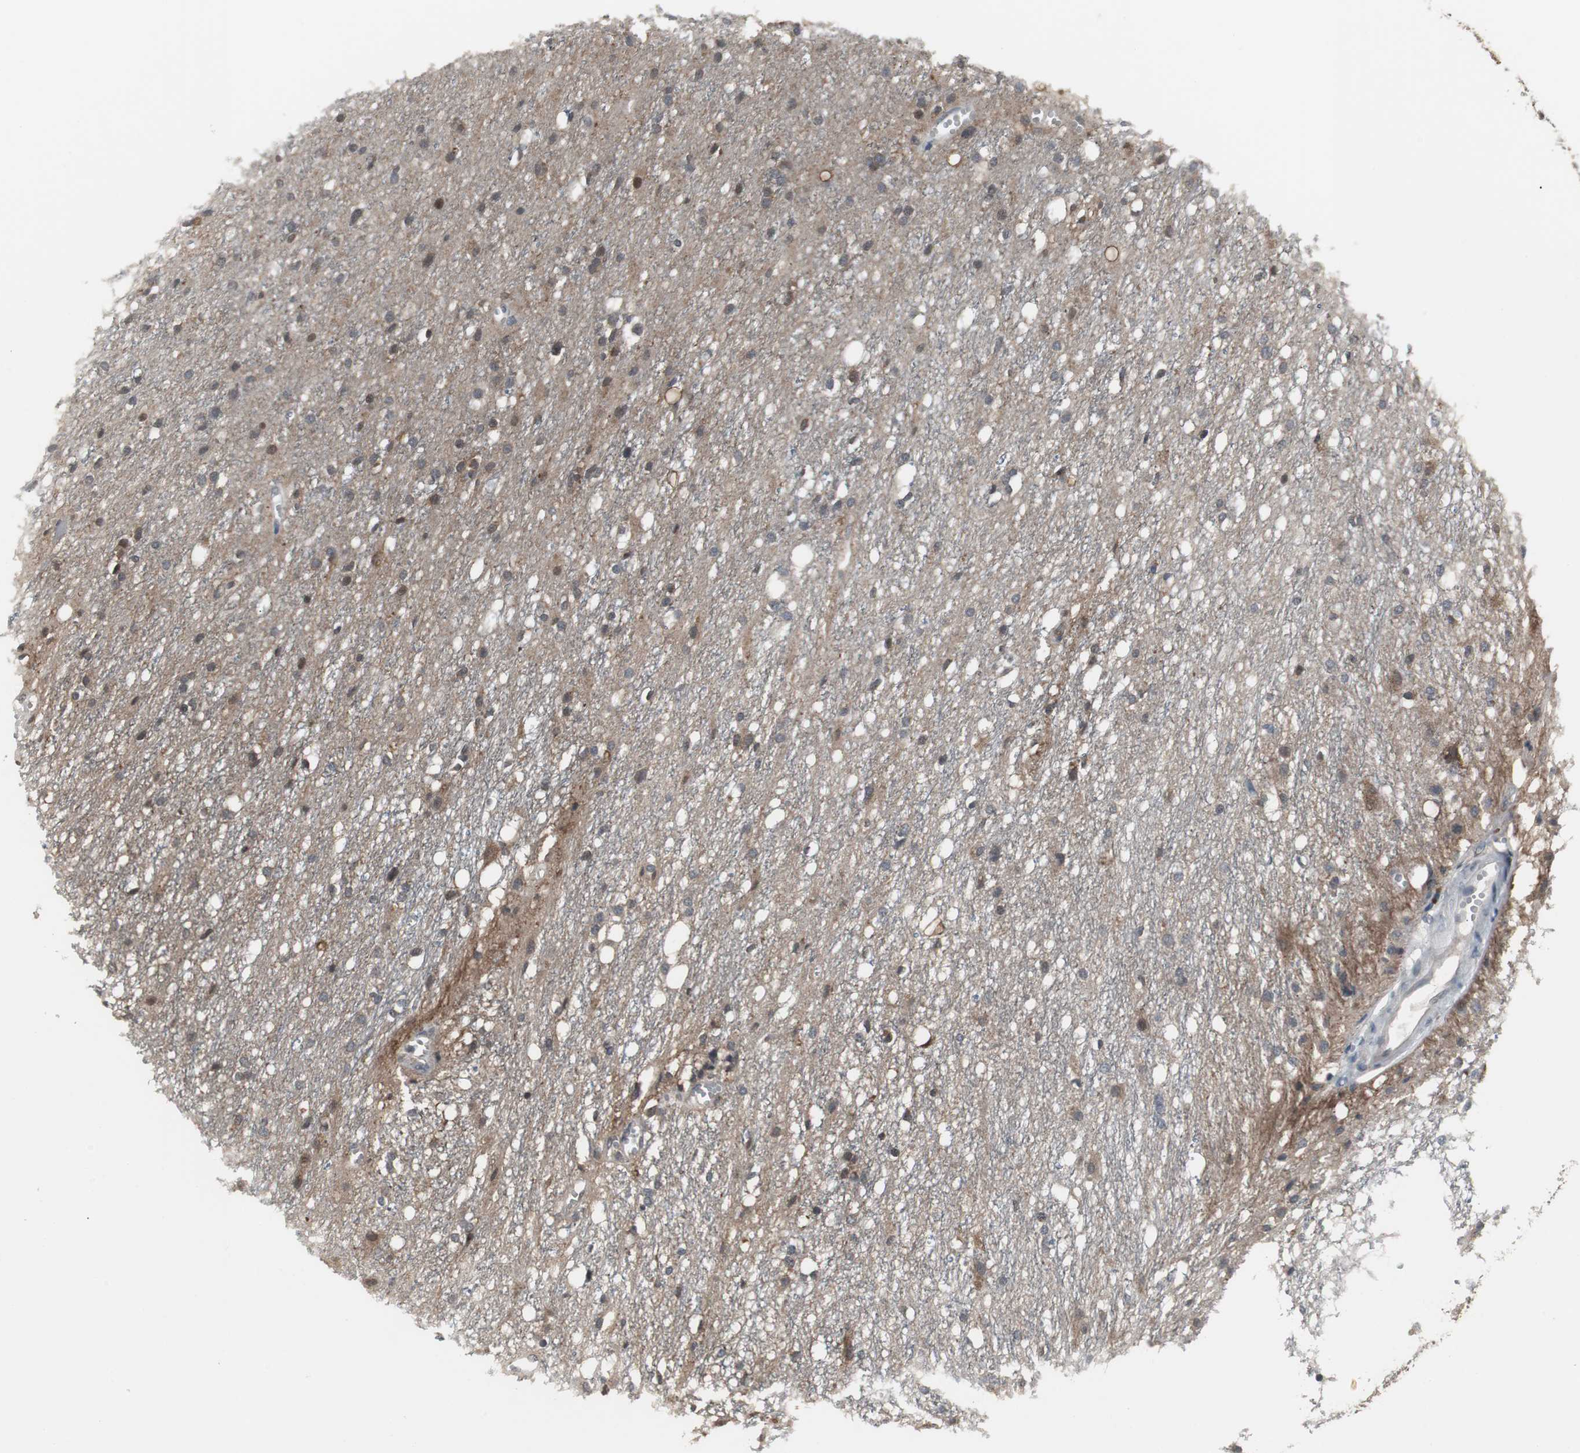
{"staining": {"intensity": "weak", "quantity": "25%-75%", "location": "cytoplasmic/membranous,nuclear"}, "tissue": "glioma", "cell_type": "Tumor cells", "image_type": "cancer", "snomed": [{"axis": "morphology", "description": "Glioma, malignant, High grade"}, {"axis": "topography", "description": "Brain"}], "caption": "A histopathology image of human glioma stained for a protein displays weak cytoplasmic/membranous and nuclear brown staining in tumor cells.", "gene": "ZSCAN22", "patient": {"sex": "female", "age": 59}}